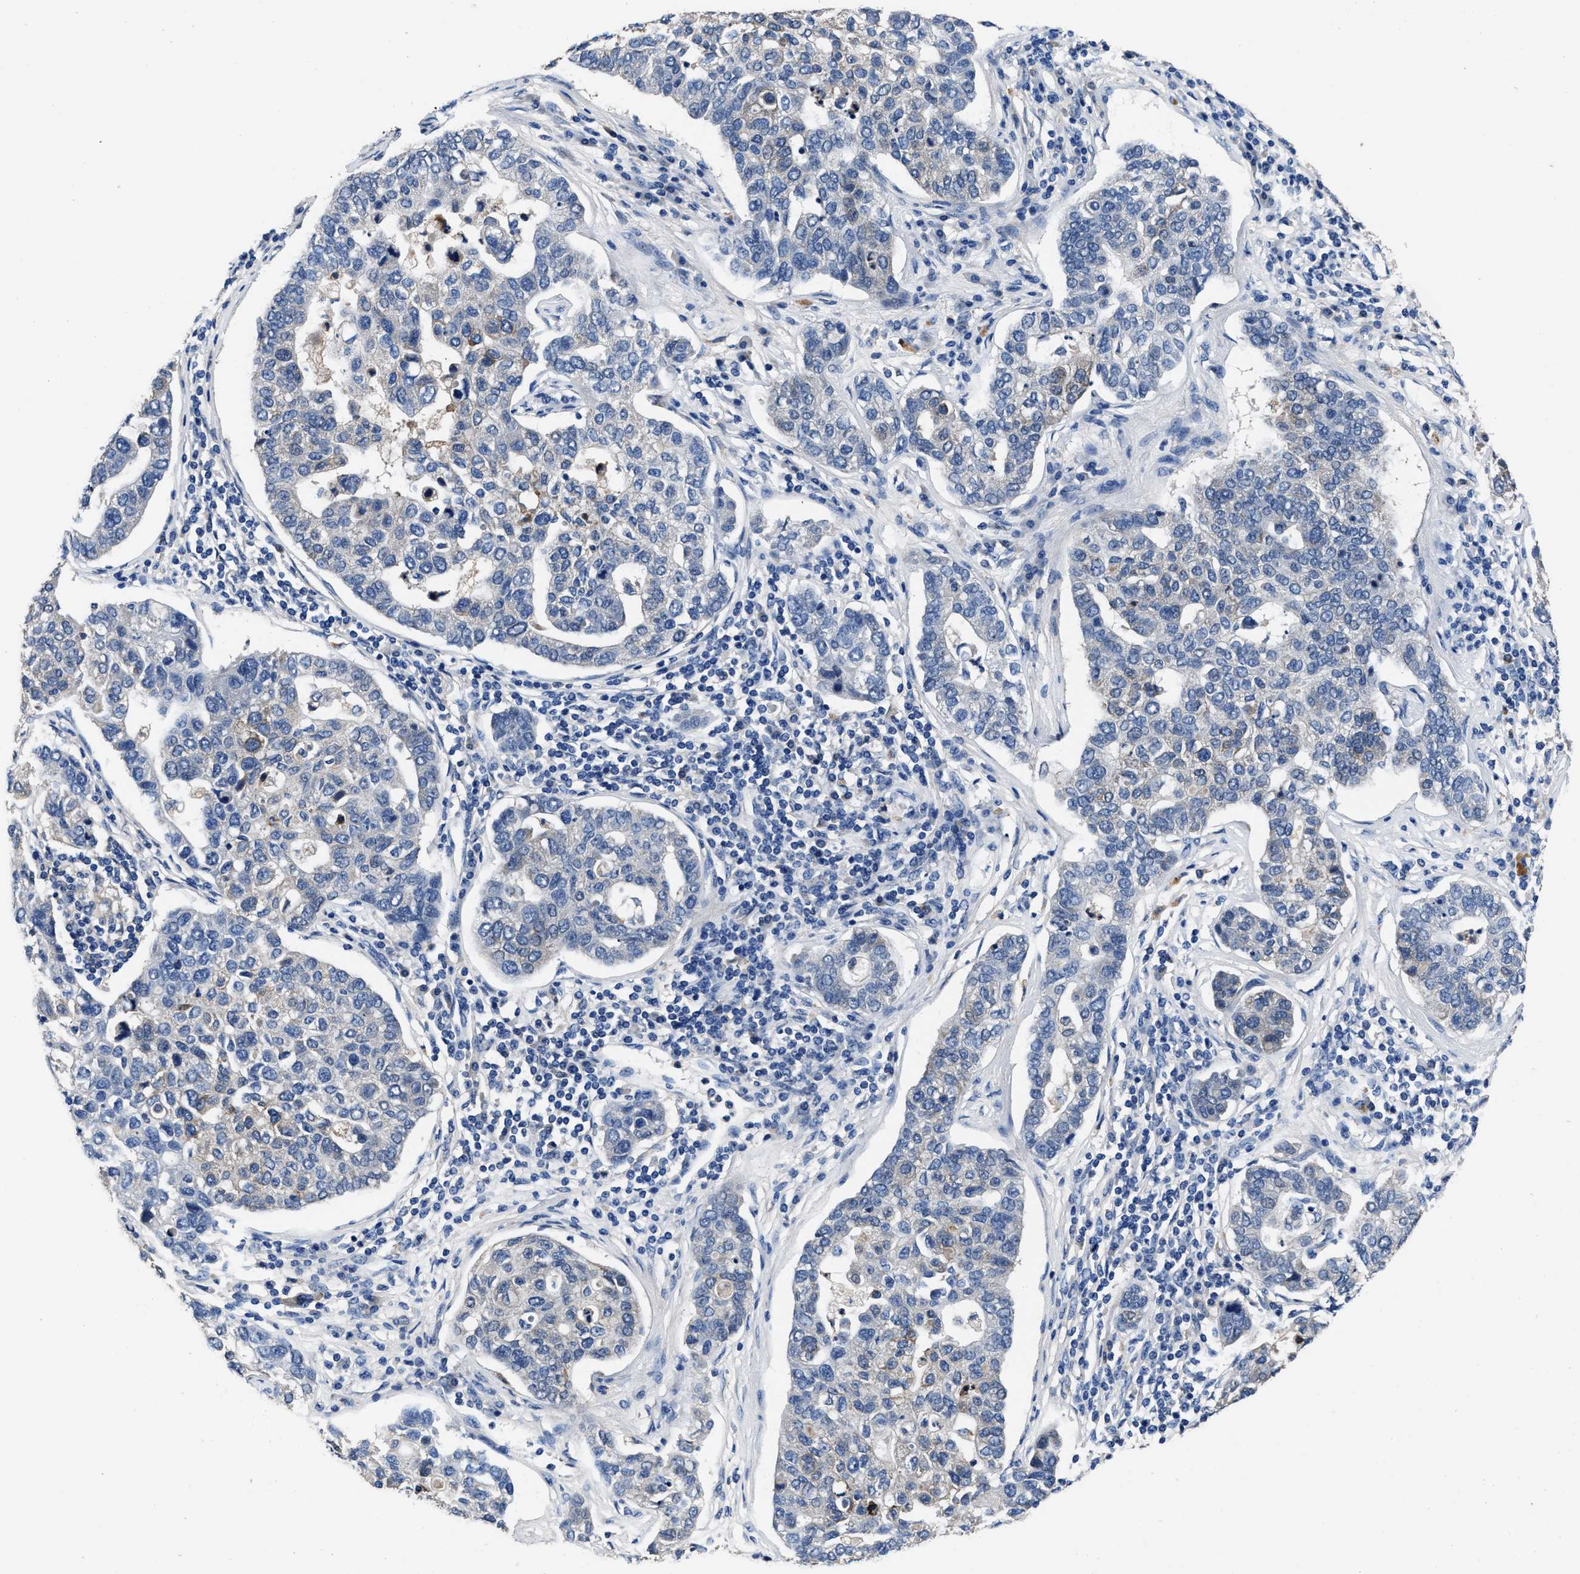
{"staining": {"intensity": "negative", "quantity": "none", "location": "none"}, "tissue": "pancreatic cancer", "cell_type": "Tumor cells", "image_type": "cancer", "snomed": [{"axis": "morphology", "description": "Adenocarcinoma, NOS"}, {"axis": "topography", "description": "Pancreas"}], "caption": "Immunohistochemistry (IHC) image of neoplastic tissue: pancreatic adenocarcinoma stained with DAB displays no significant protein staining in tumor cells.", "gene": "UBR4", "patient": {"sex": "female", "age": 61}}